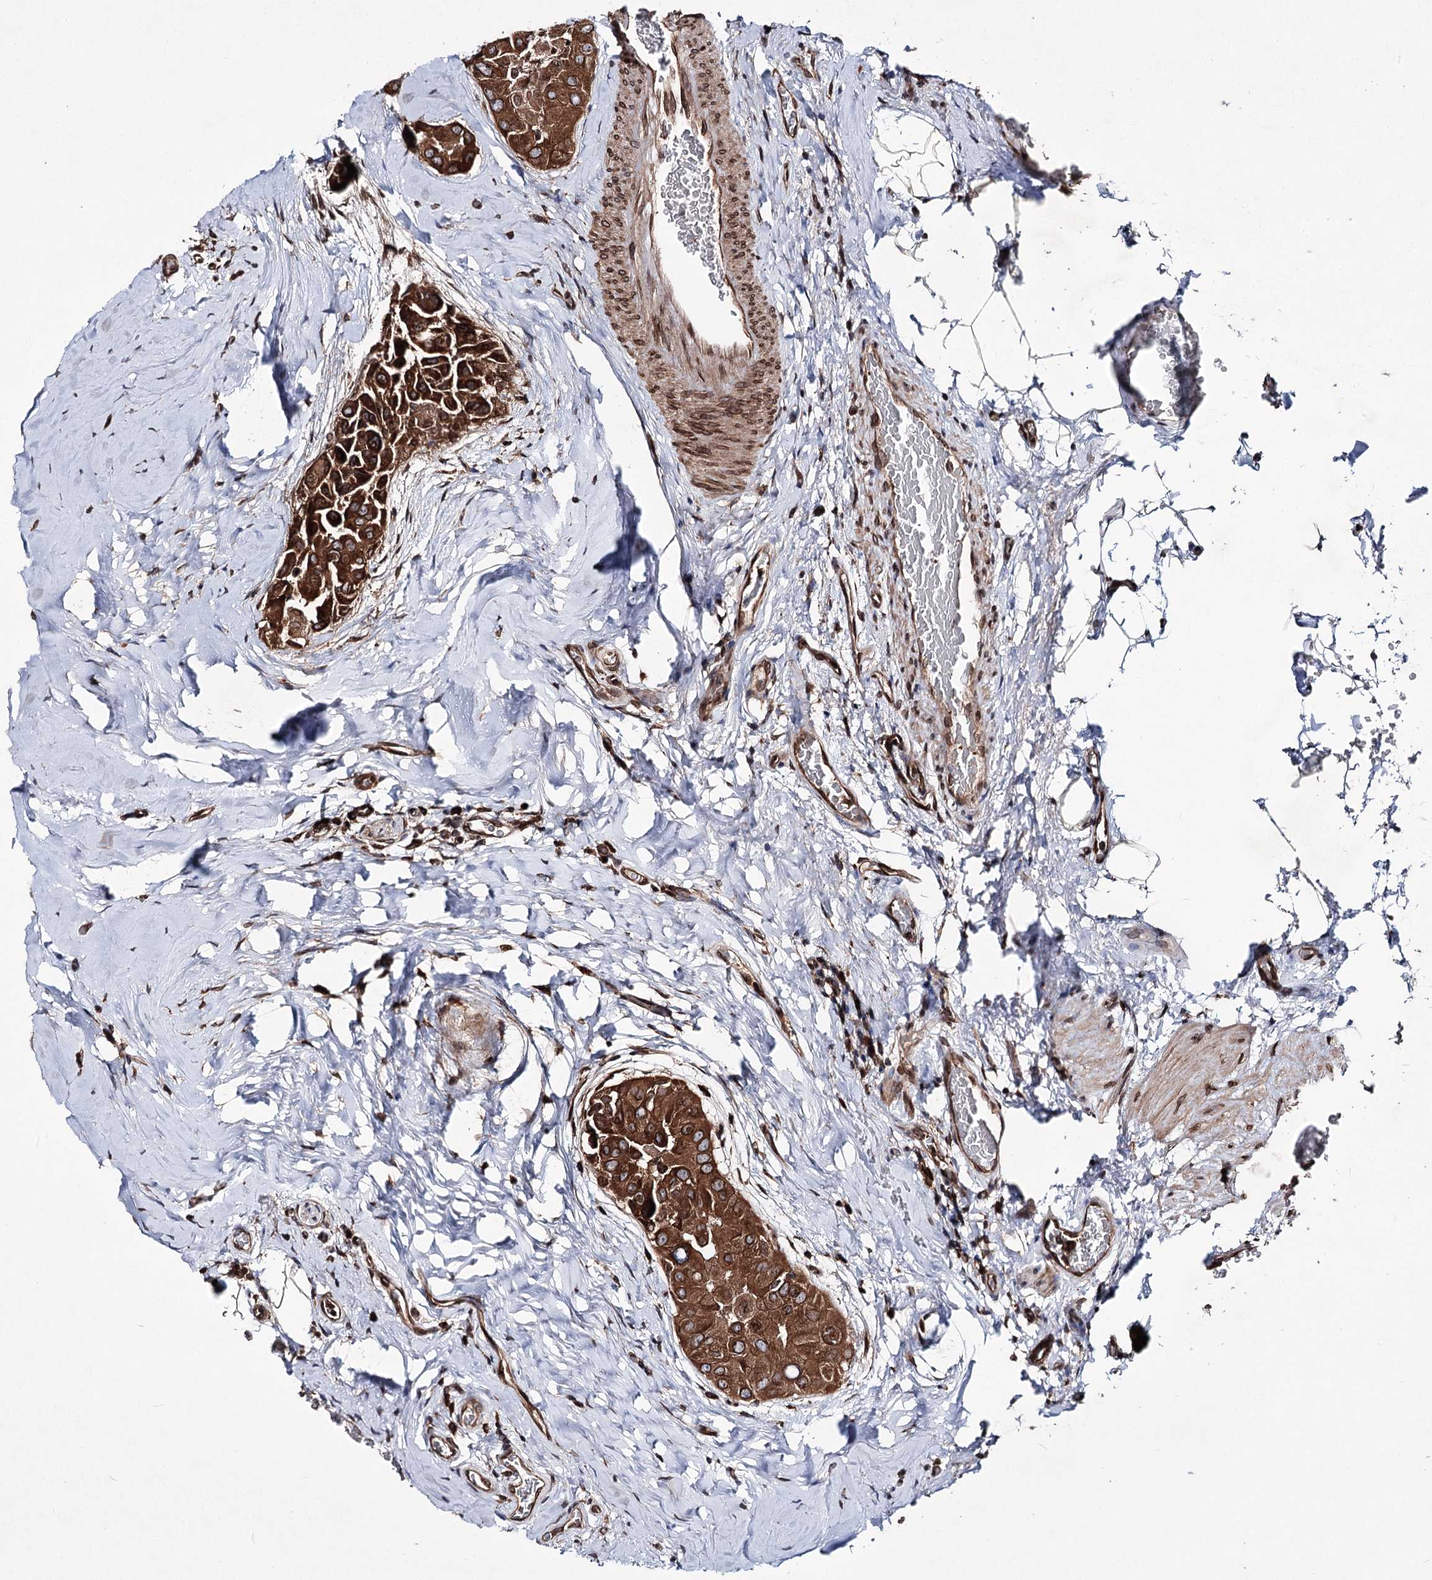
{"staining": {"intensity": "strong", "quantity": ">75%", "location": "cytoplasmic/membranous,nuclear"}, "tissue": "thyroid cancer", "cell_type": "Tumor cells", "image_type": "cancer", "snomed": [{"axis": "morphology", "description": "Papillary adenocarcinoma, NOS"}, {"axis": "topography", "description": "Thyroid gland"}], "caption": "This photomicrograph displays thyroid cancer stained with immunohistochemistry to label a protein in brown. The cytoplasmic/membranous and nuclear of tumor cells show strong positivity for the protein. Nuclei are counter-stained blue.", "gene": "FGFR1OP2", "patient": {"sex": "male", "age": 33}}